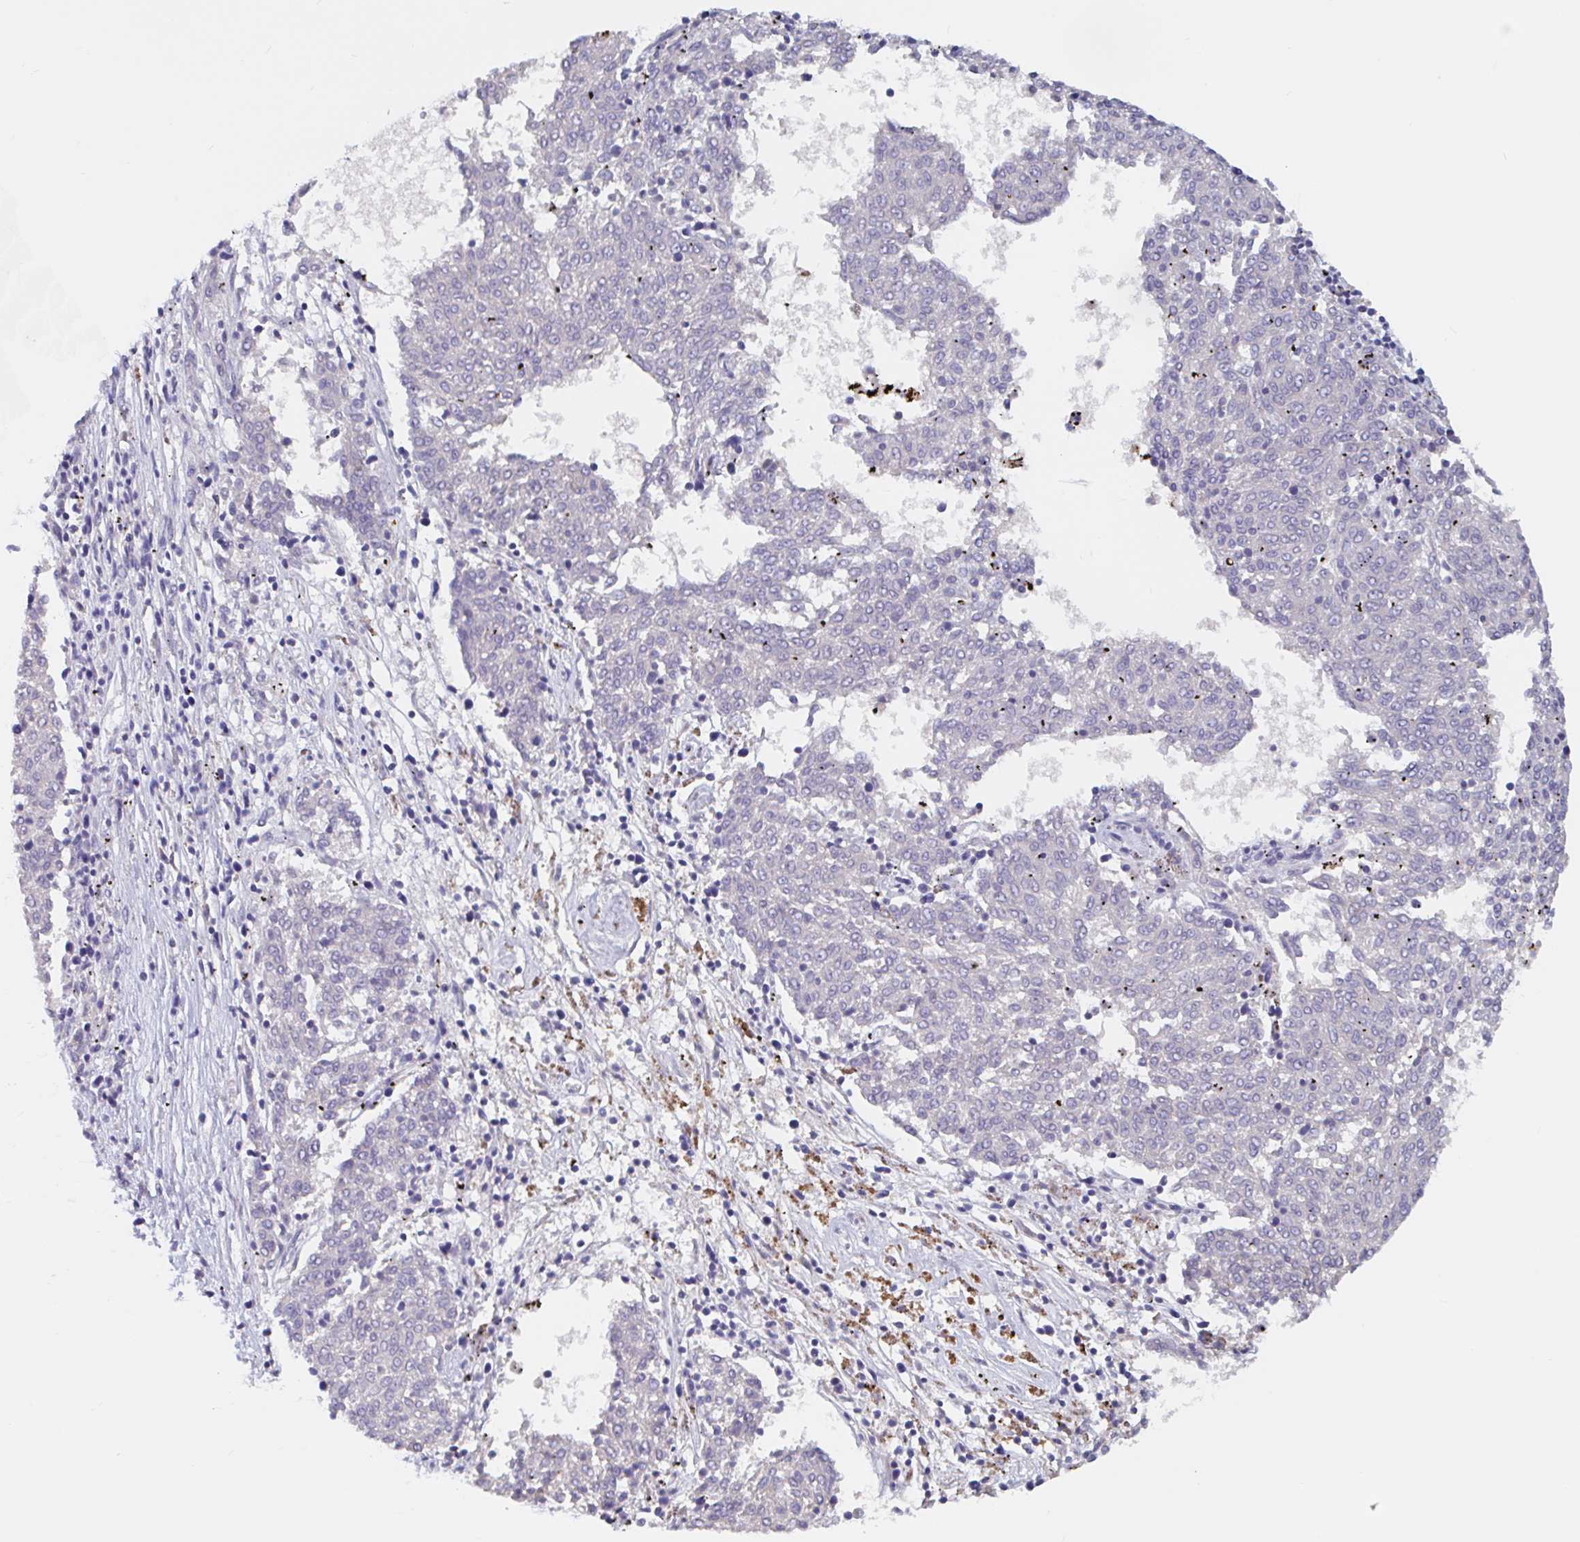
{"staining": {"intensity": "negative", "quantity": "none", "location": "none"}, "tissue": "melanoma", "cell_type": "Tumor cells", "image_type": "cancer", "snomed": [{"axis": "morphology", "description": "Malignant melanoma, NOS"}, {"axis": "topography", "description": "Skin"}], "caption": "Melanoma was stained to show a protein in brown. There is no significant positivity in tumor cells. Nuclei are stained in blue.", "gene": "ZNHIT2", "patient": {"sex": "female", "age": 72}}